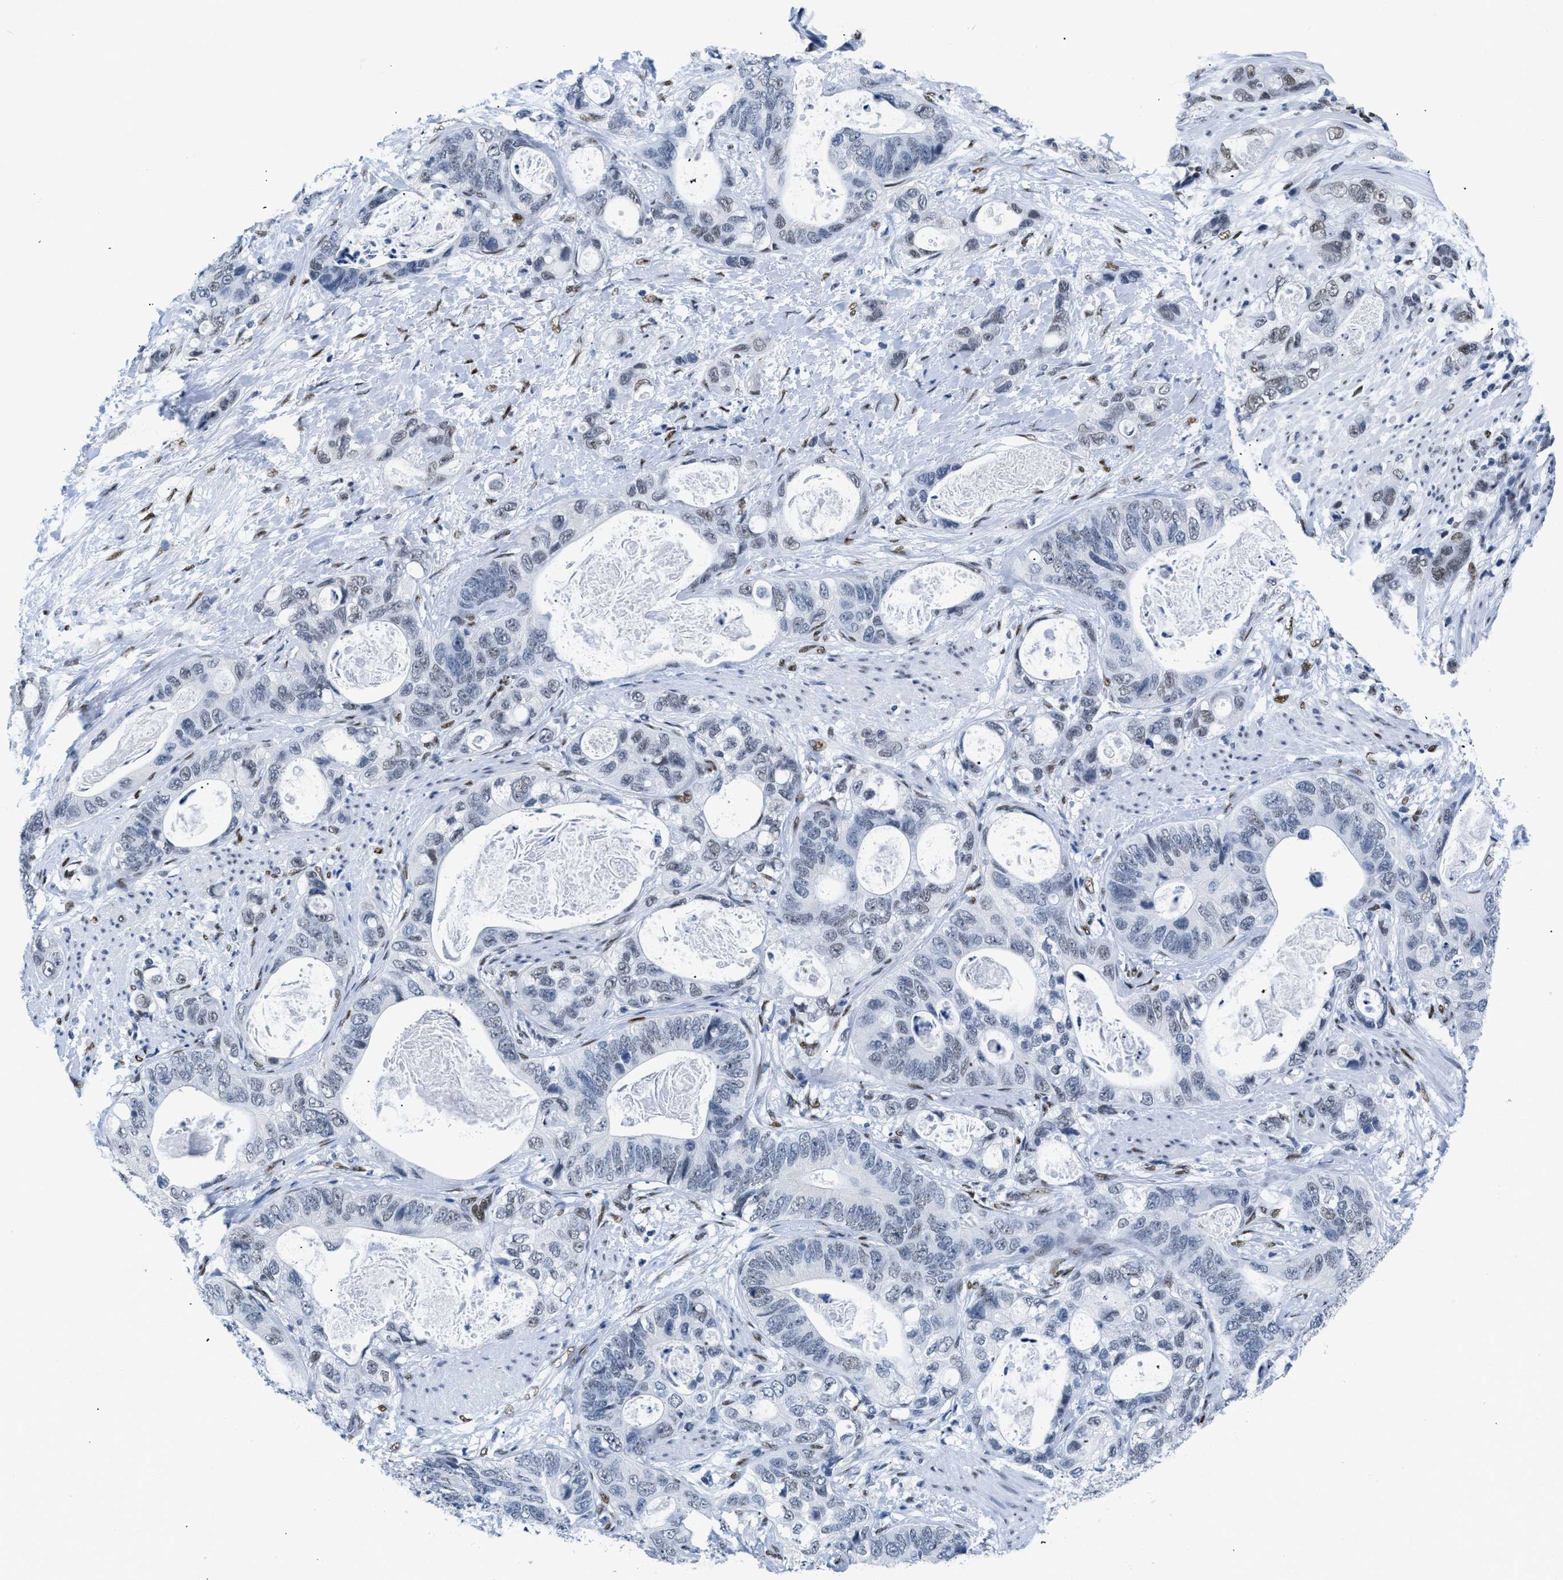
{"staining": {"intensity": "moderate", "quantity": "<25%", "location": "nuclear"}, "tissue": "stomach cancer", "cell_type": "Tumor cells", "image_type": "cancer", "snomed": [{"axis": "morphology", "description": "Normal tissue, NOS"}, {"axis": "morphology", "description": "Adenocarcinoma, NOS"}, {"axis": "topography", "description": "Stomach"}], "caption": "Moderate nuclear positivity is seen in about <25% of tumor cells in stomach adenocarcinoma.", "gene": "CTBP1", "patient": {"sex": "female", "age": 89}}